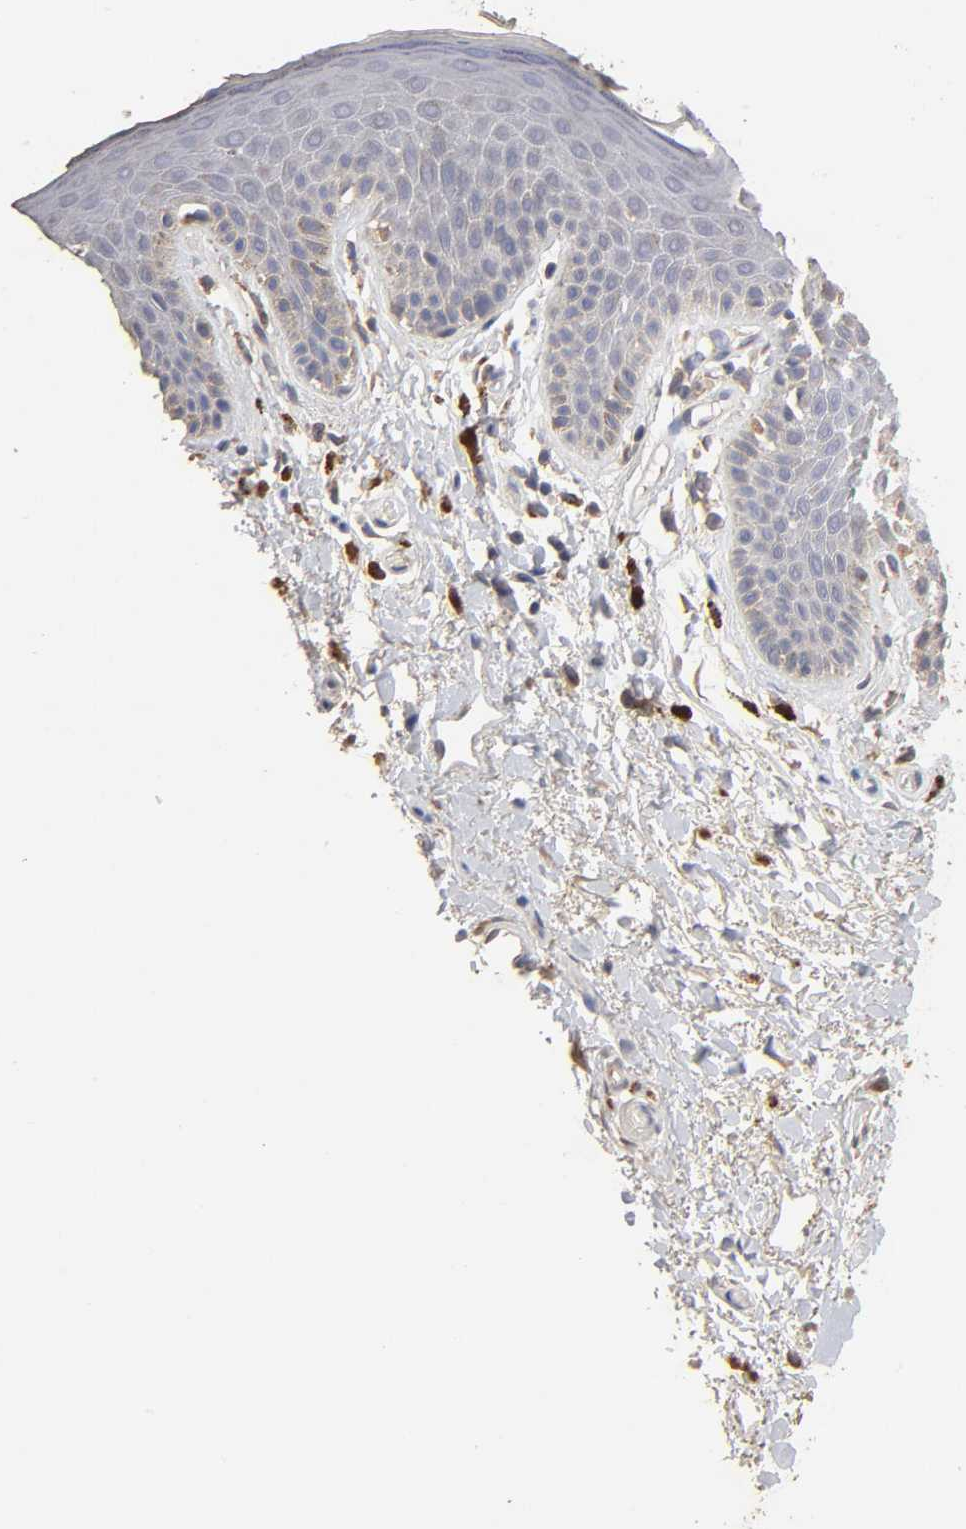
{"staining": {"intensity": "weak", "quantity": "<25%", "location": "cytoplasmic/membranous"}, "tissue": "skin", "cell_type": "Epidermal cells", "image_type": "normal", "snomed": [{"axis": "morphology", "description": "Normal tissue, NOS"}, {"axis": "topography", "description": "Anal"}], "caption": "Immunohistochemical staining of benign skin demonstrates no significant positivity in epidermal cells. (Stains: DAB (3,3'-diaminobenzidine) immunohistochemistry (IHC) with hematoxylin counter stain, Microscopy: brightfield microscopy at high magnification).", "gene": "EIF4G2", "patient": {"sex": "male", "age": 74}}